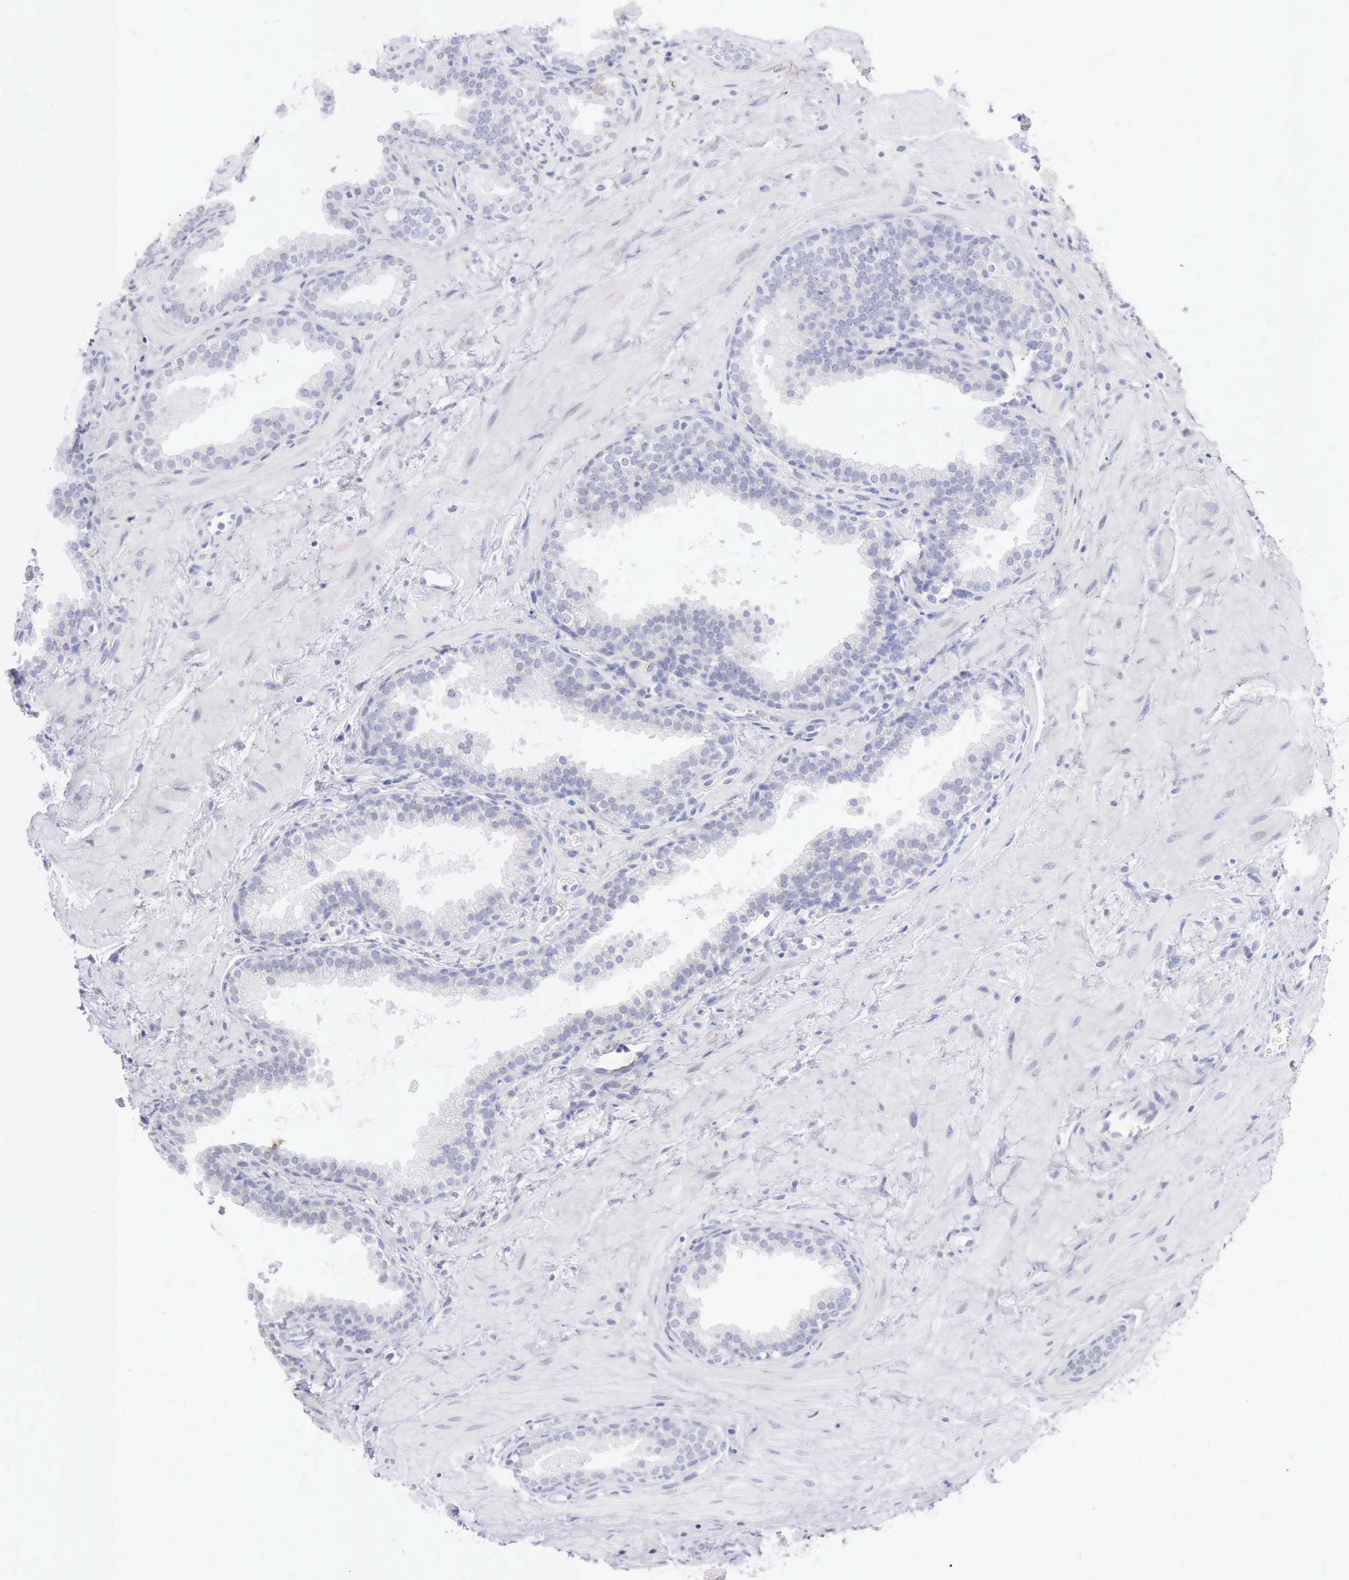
{"staining": {"intensity": "negative", "quantity": "none", "location": "none"}, "tissue": "prostate", "cell_type": "Glandular cells", "image_type": "normal", "snomed": [{"axis": "morphology", "description": "Normal tissue, NOS"}, {"axis": "topography", "description": "Prostate"}], "caption": "A micrograph of human prostate is negative for staining in glandular cells. (Stains: DAB (3,3'-diaminobenzidine) IHC with hematoxylin counter stain, Microscopy: brightfield microscopy at high magnification).", "gene": "ANGEL1", "patient": {"sex": "male", "age": 51}}